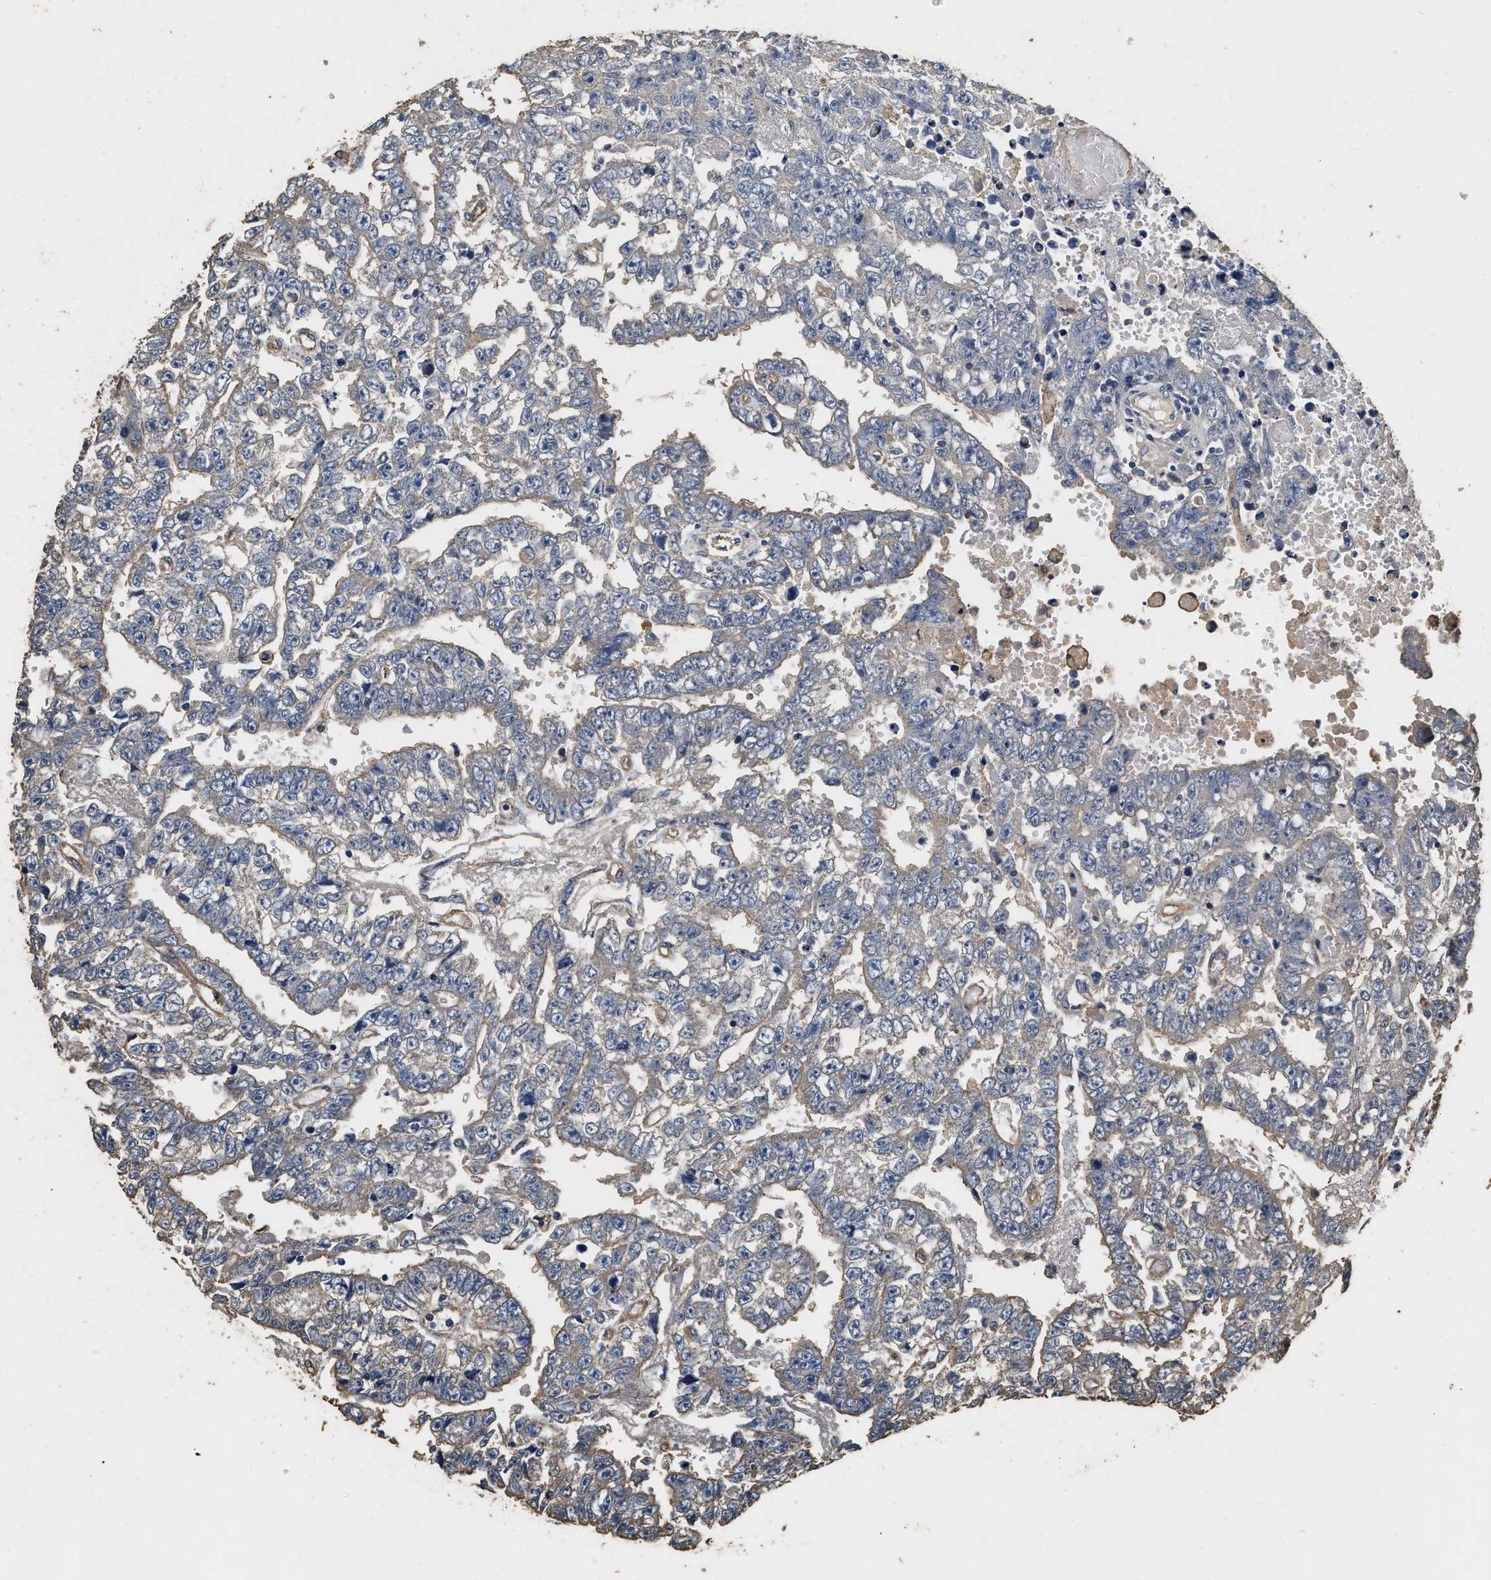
{"staining": {"intensity": "weak", "quantity": "<25%", "location": "cytoplasmic/membranous"}, "tissue": "testis cancer", "cell_type": "Tumor cells", "image_type": "cancer", "snomed": [{"axis": "morphology", "description": "Carcinoma, Embryonal, NOS"}, {"axis": "topography", "description": "Testis"}], "caption": "This is a photomicrograph of immunohistochemistry (IHC) staining of testis cancer, which shows no positivity in tumor cells.", "gene": "MIB1", "patient": {"sex": "male", "age": 25}}